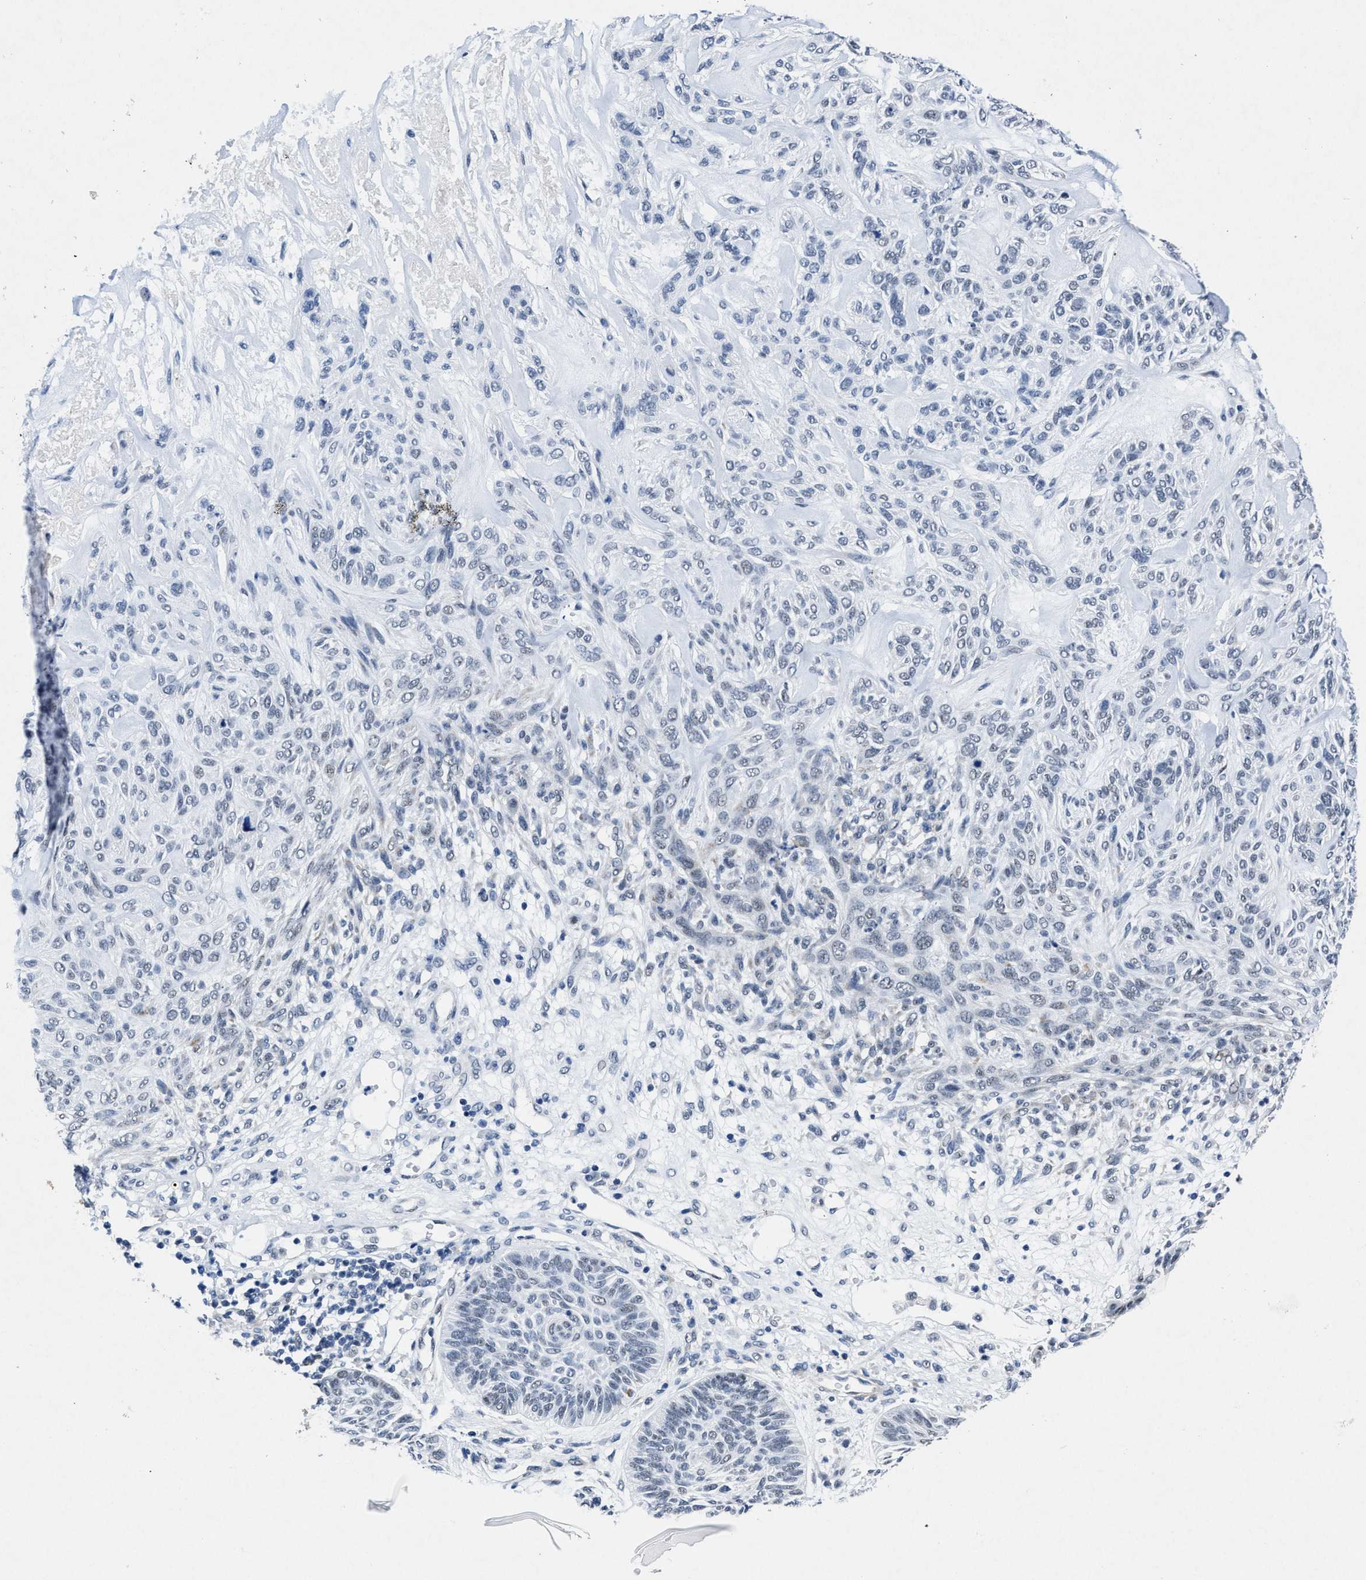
{"staining": {"intensity": "negative", "quantity": "none", "location": "none"}, "tissue": "skin cancer", "cell_type": "Tumor cells", "image_type": "cancer", "snomed": [{"axis": "morphology", "description": "Basal cell carcinoma"}, {"axis": "topography", "description": "Skin"}], "caption": "IHC micrograph of neoplastic tissue: human skin cancer (basal cell carcinoma) stained with DAB (3,3'-diaminobenzidine) reveals no significant protein positivity in tumor cells.", "gene": "ID3", "patient": {"sex": "male", "age": 55}}